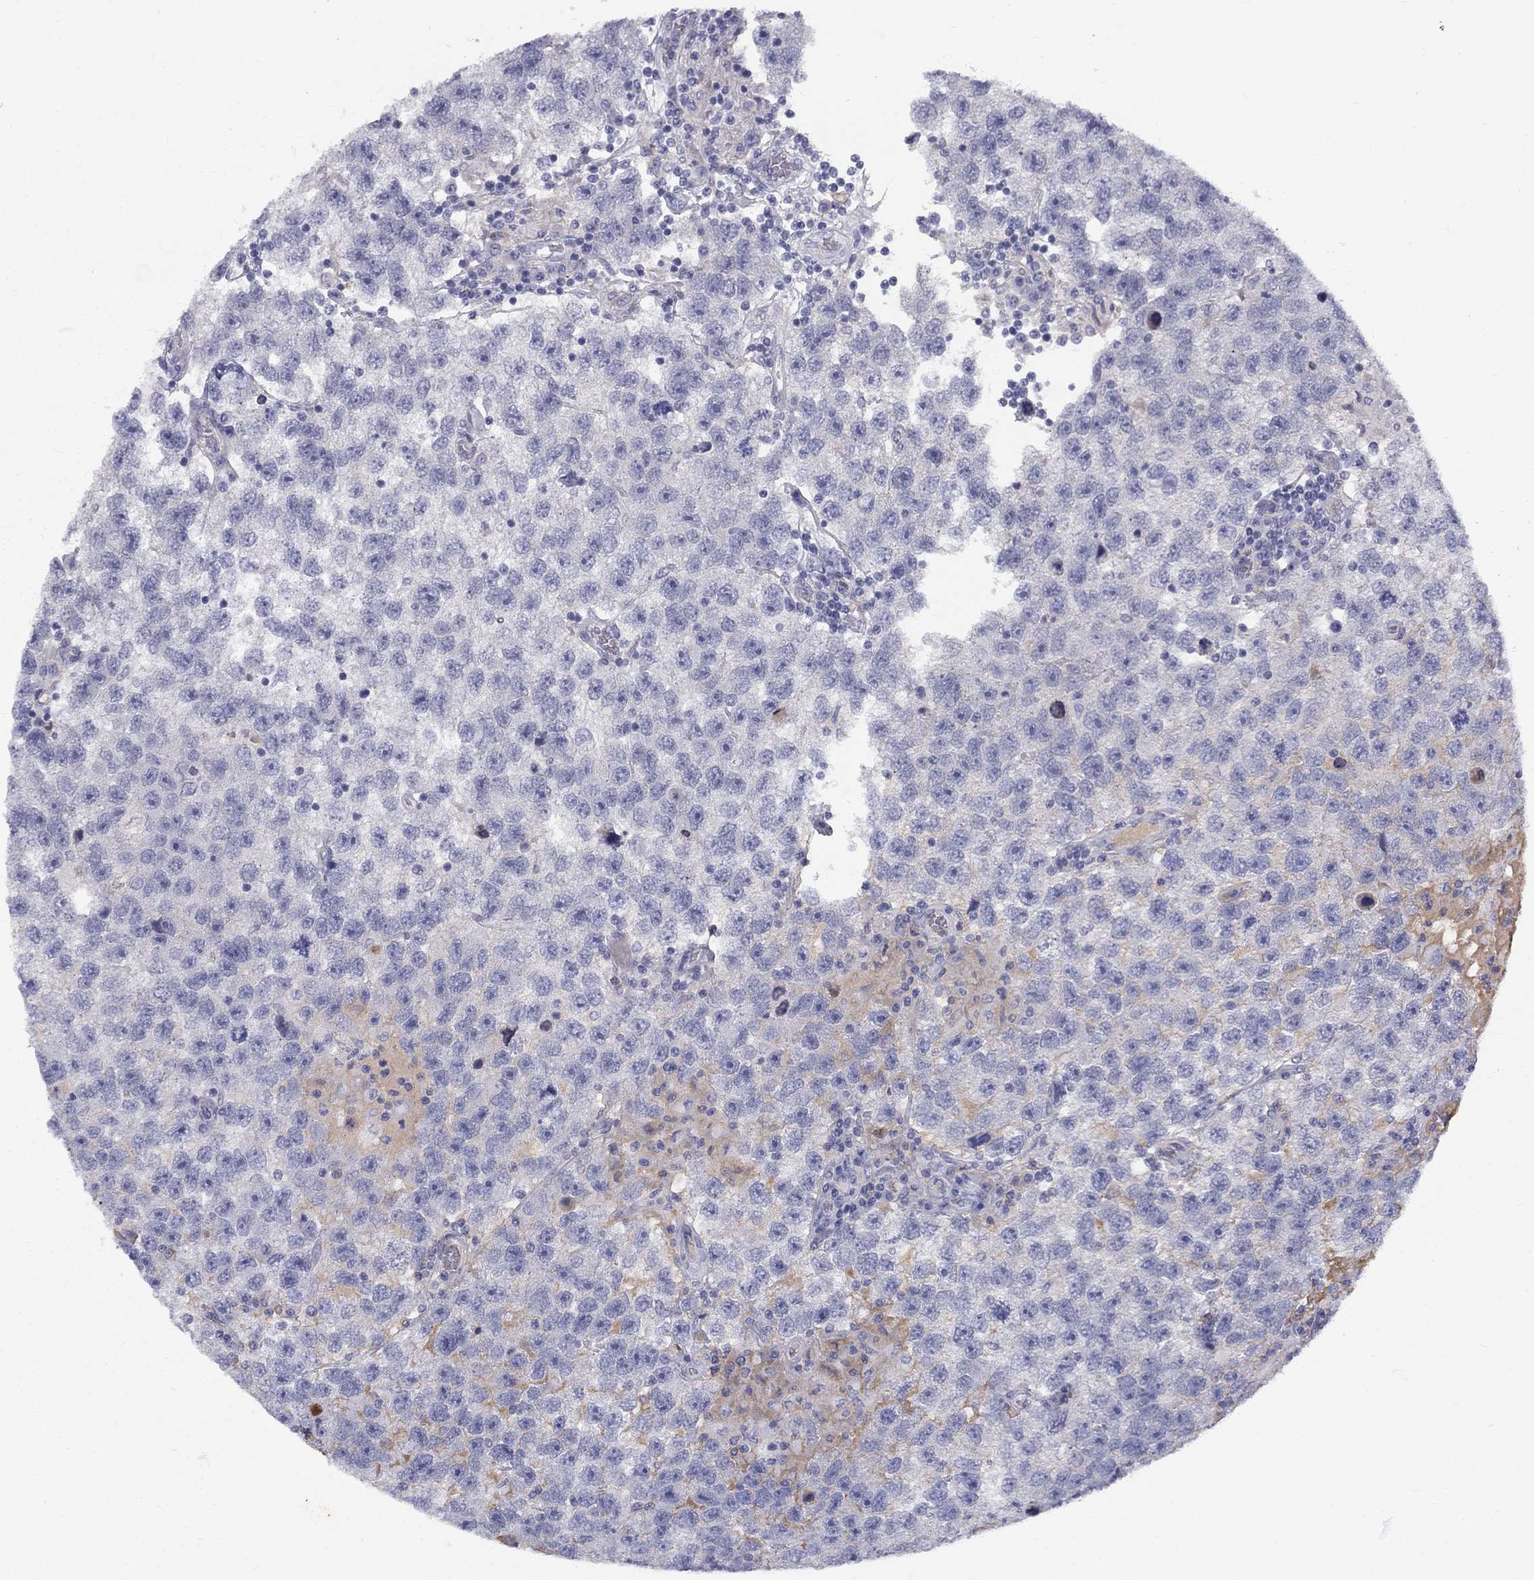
{"staining": {"intensity": "negative", "quantity": "none", "location": "none"}, "tissue": "testis cancer", "cell_type": "Tumor cells", "image_type": "cancer", "snomed": [{"axis": "morphology", "description": "Seminoma, NOS"}, {"axis": "topography", "description": "Testis"}], "caption": "Testis cancer (seminoma) was stained to show a protein in brown. There is no significant positivity in tumor cells. The staining was performed using DAB to visualize the protein expression in brown, while the nuclei were stained in blue with hematoxylin (Magnification: 20x).", "gene": "EPDR1", "patient": {"sex": "male", "age": 26}}